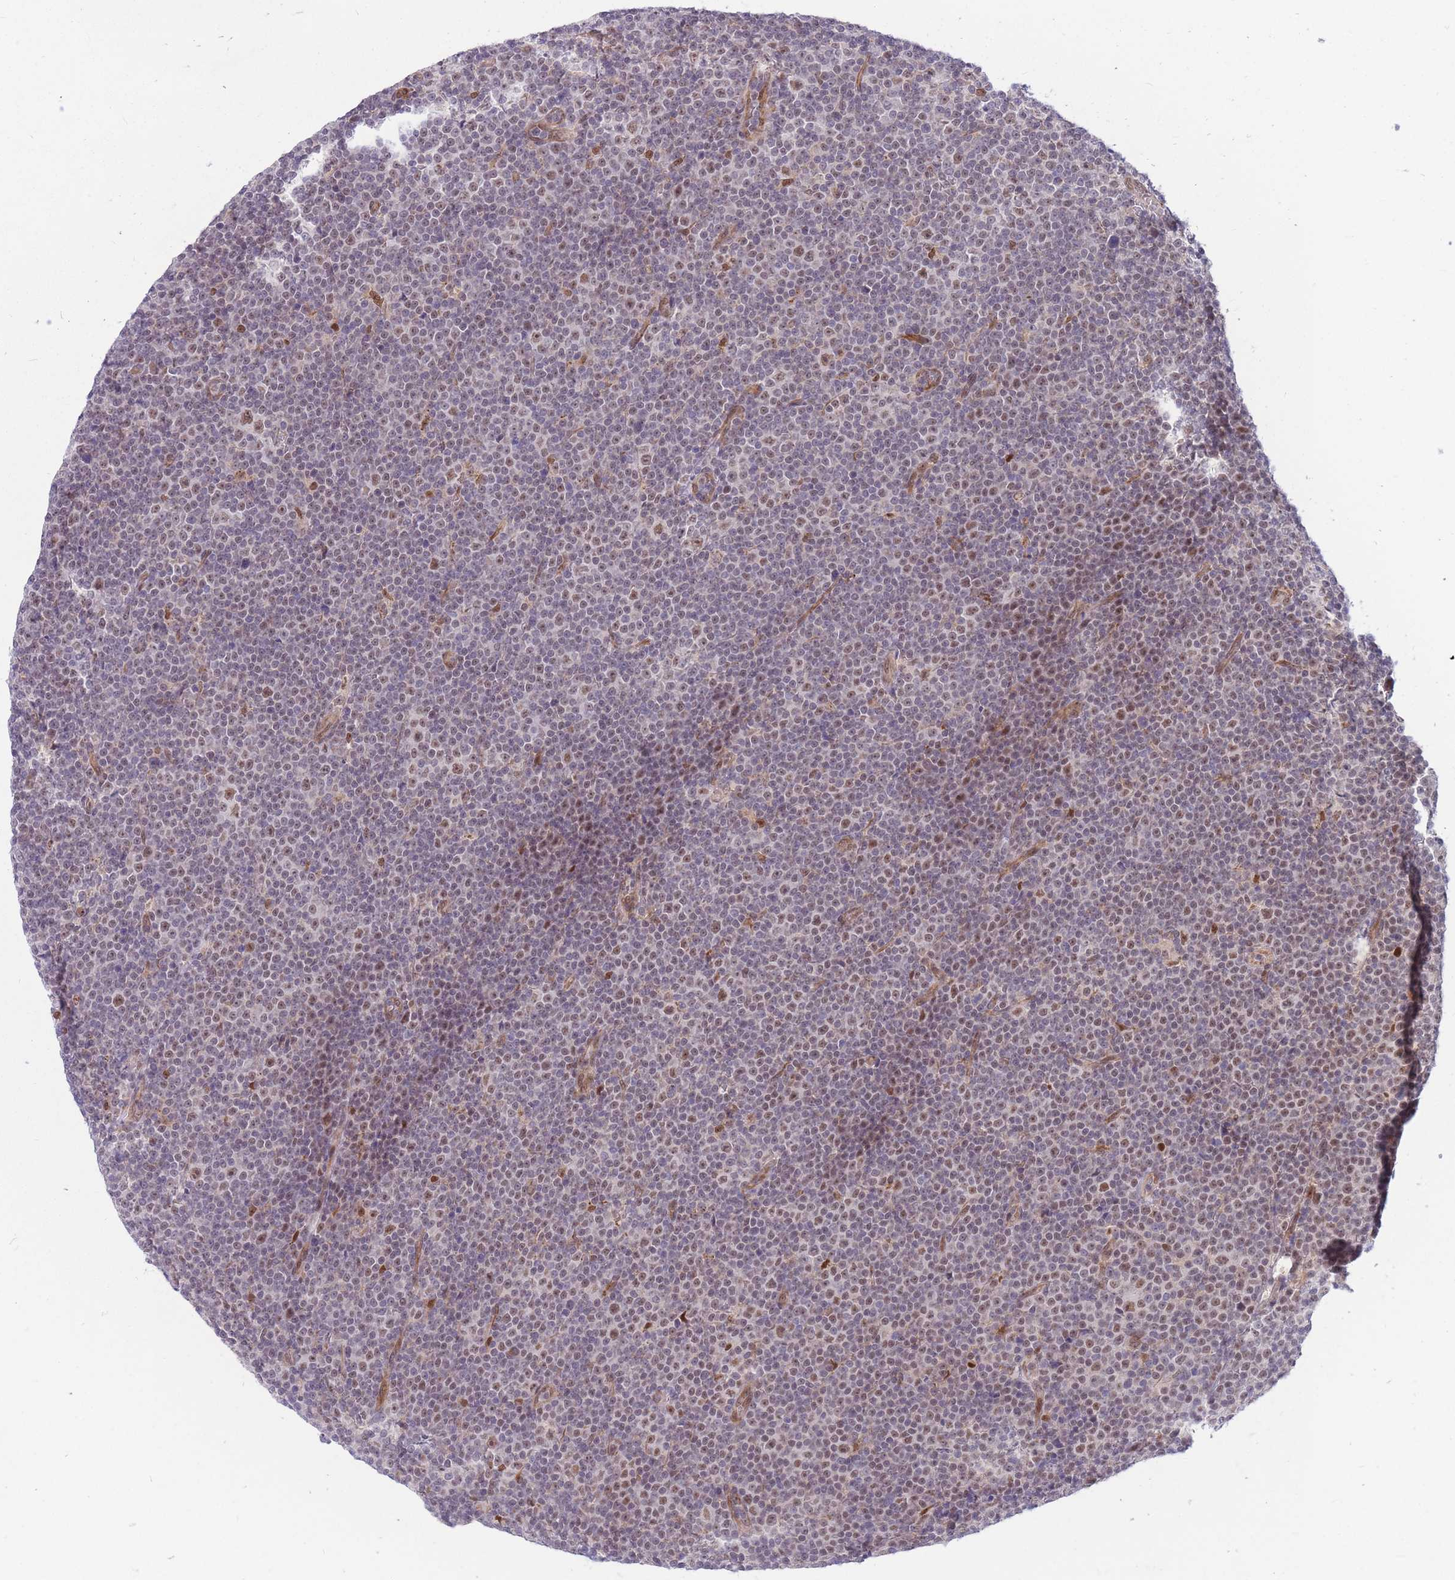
{"staining": {"intensity": "moderate", "quantity": "25%-75%", "location": "nuclear"}, "tissue": "lymphoma", "cell_type": "Tumor cells", "image_type": "cancer", "snomed": [{"axis": "morphology", "description": "Malignant lymphoma, non-Hodgkin's type, Low grade"}, {"axis": "topography", "description": "Lymph node"}], "caption": "Immunohistochemistry (IHC) histopathology image of neoplastic tissue: human malignant lymphoma, non-Hodgkin's type (low-grade) stained using IHC demonstrates medium levels of moderate protein expression localized specifically in the nuclear of tumor cells, appearing as a nuclear brown color.", "gene": "ERCC2", "patient": {"sex": "female", "age": 67}}